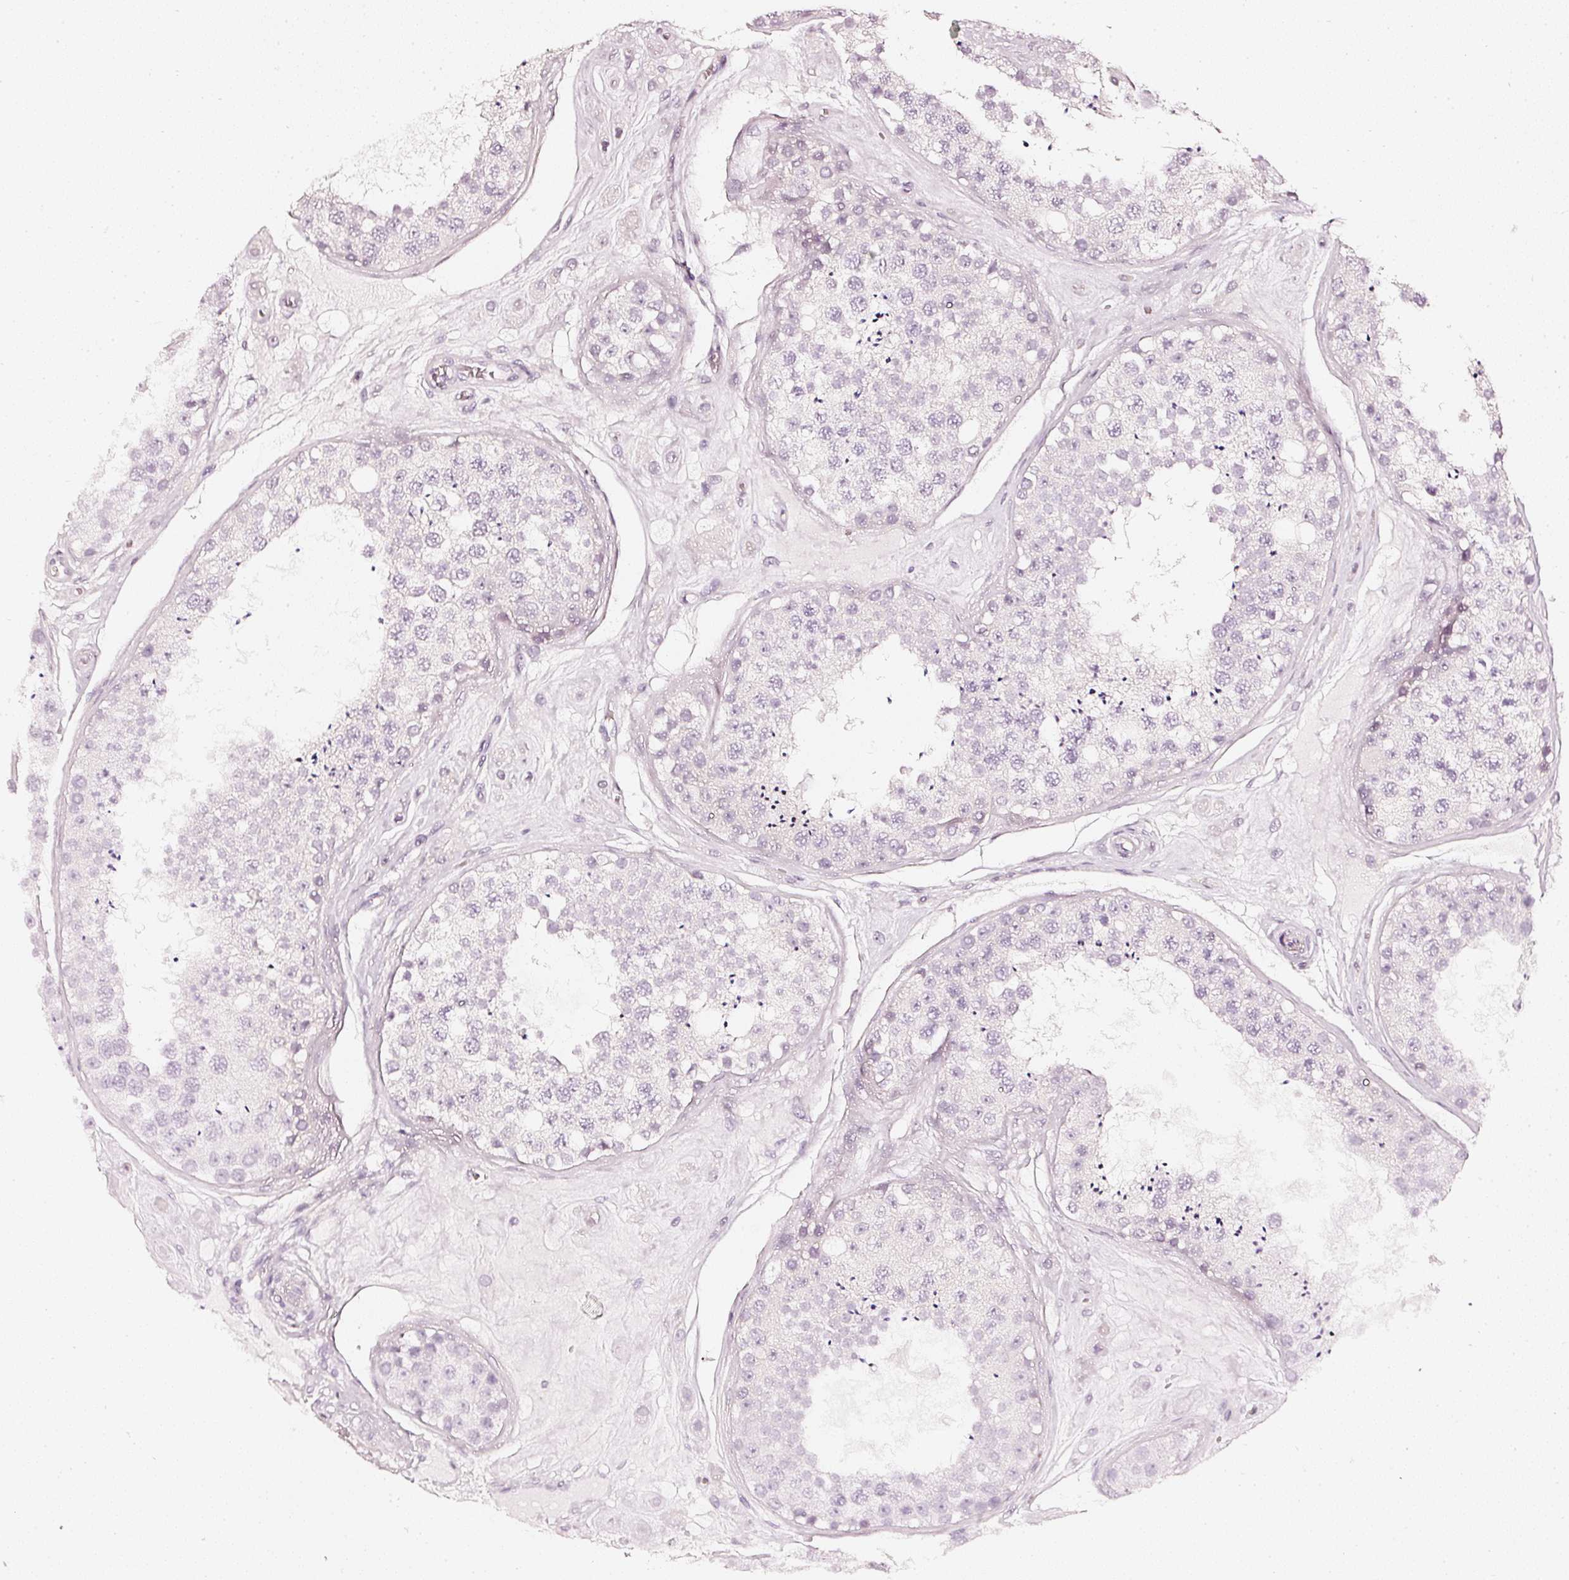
{"staining": {"intensity": "negative", "quantity": "none", "location": "none"}, "tissue": "testis", "cell_type": "Cells in seminiferous ducts", "image_type": "normal", "snomed": [{"axis": "morphology", "description": "Normal tissue, NOS"}, {"axis": "topography", "description": "Testis"}], "caption": "High power microscopy micrograph of an immunohistochemistry micrograph of normal testis, revealing no significant staining in cells in seminiferous ducts. The staining was performed using DAB to visualize the protein expression in brown, while the nuclei were stained in blue with hematoxylin (Magnification: 20x).", "gene": "CNP", "patient": {"sex": "male", "age": 25}}